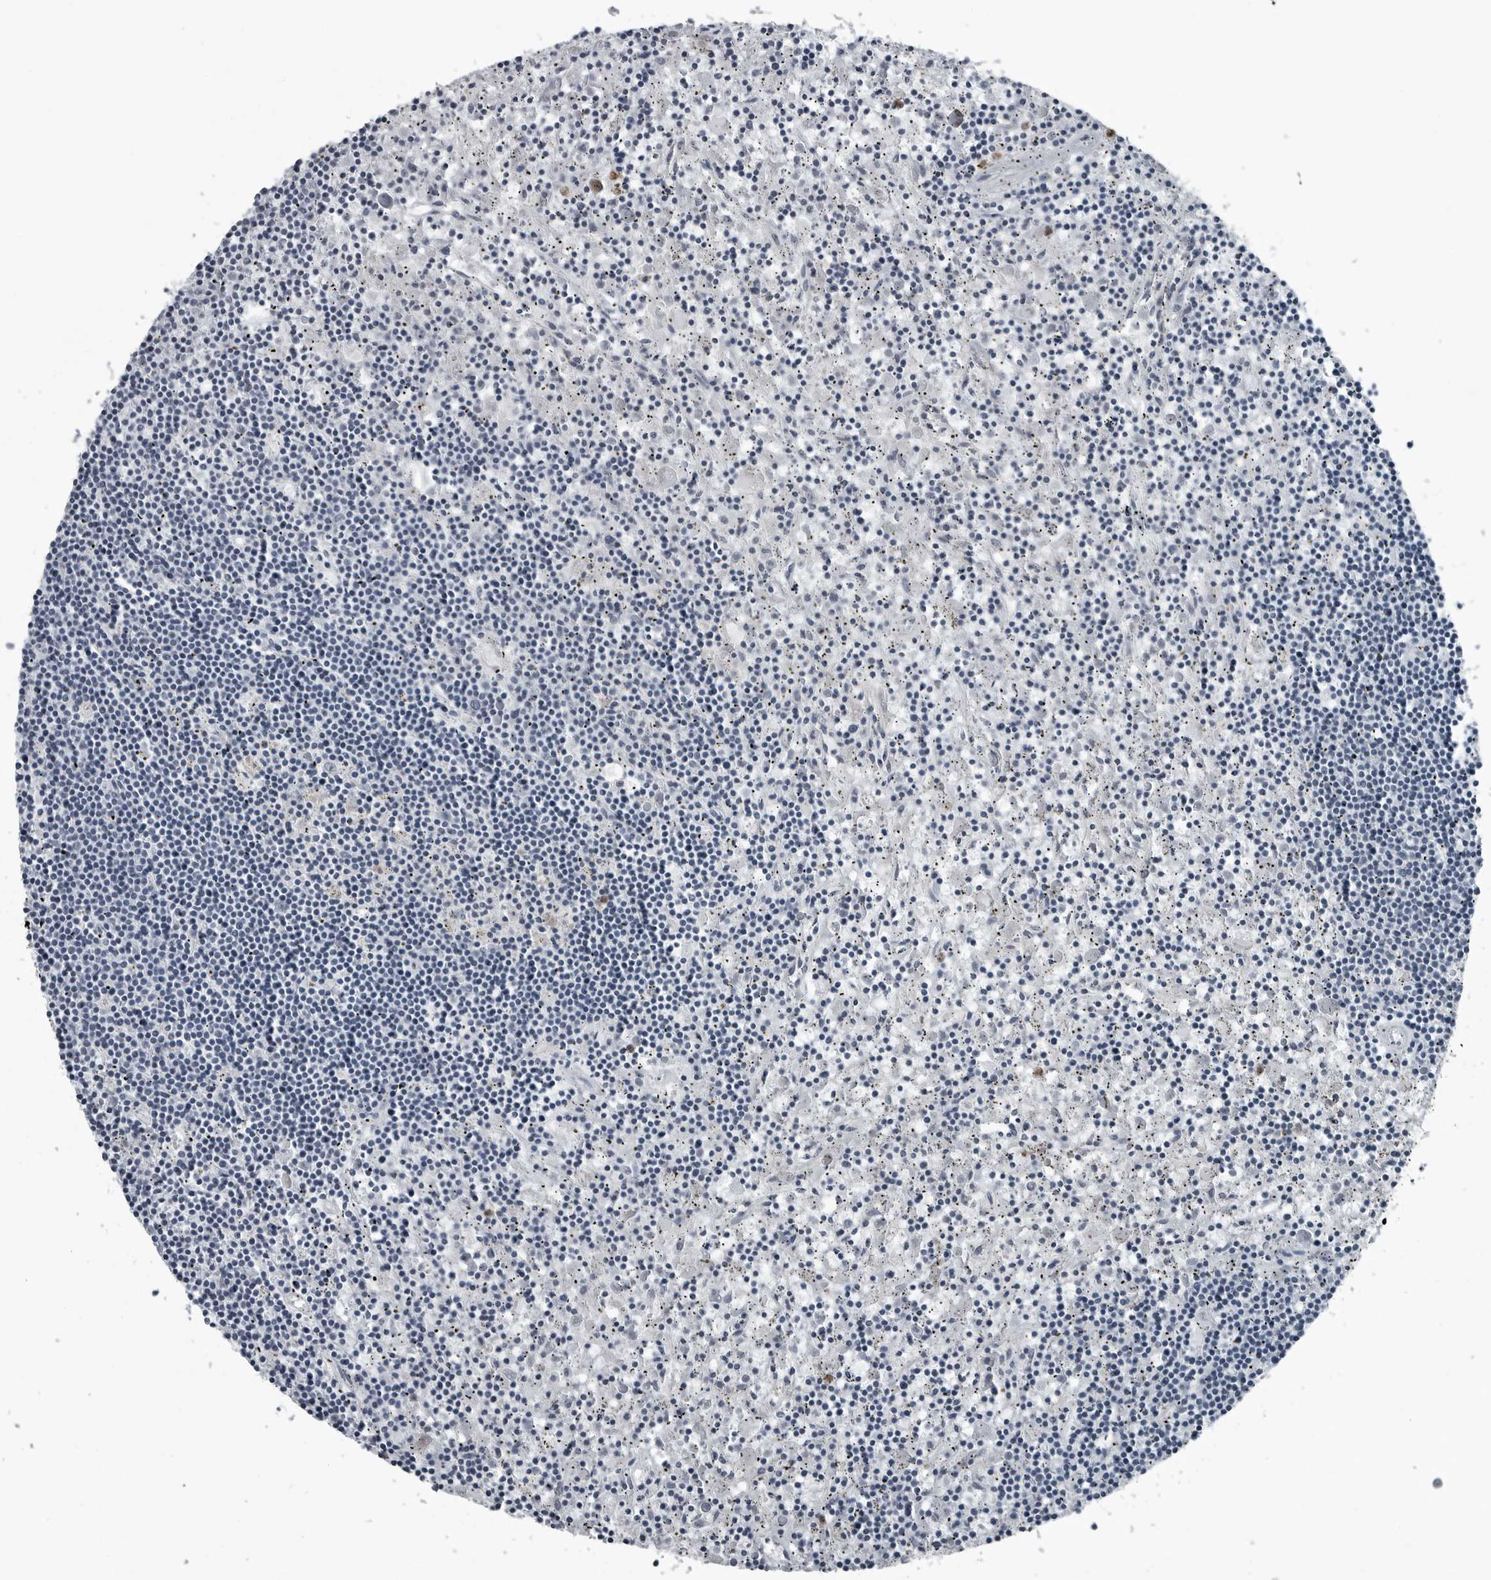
{"staining": {"intensity": "negative", "quantity": "none", "location": "none"}, "tissue": "lymphoma", "cell_type": "Tumor cells", "image_type": "cancer", "snomed": [{"axis": "morphology", "description": "Malignant lymphoma, non-Hodgkin's type, Low grade"}, {"axis": "topography", "description": "Spleen"}], "caption": "An image of lymphoma stained for a protein shows no brown staining in tumor cells.", "gene": "DNAAF11", "patient": {"sex": "male", "age": 76}}